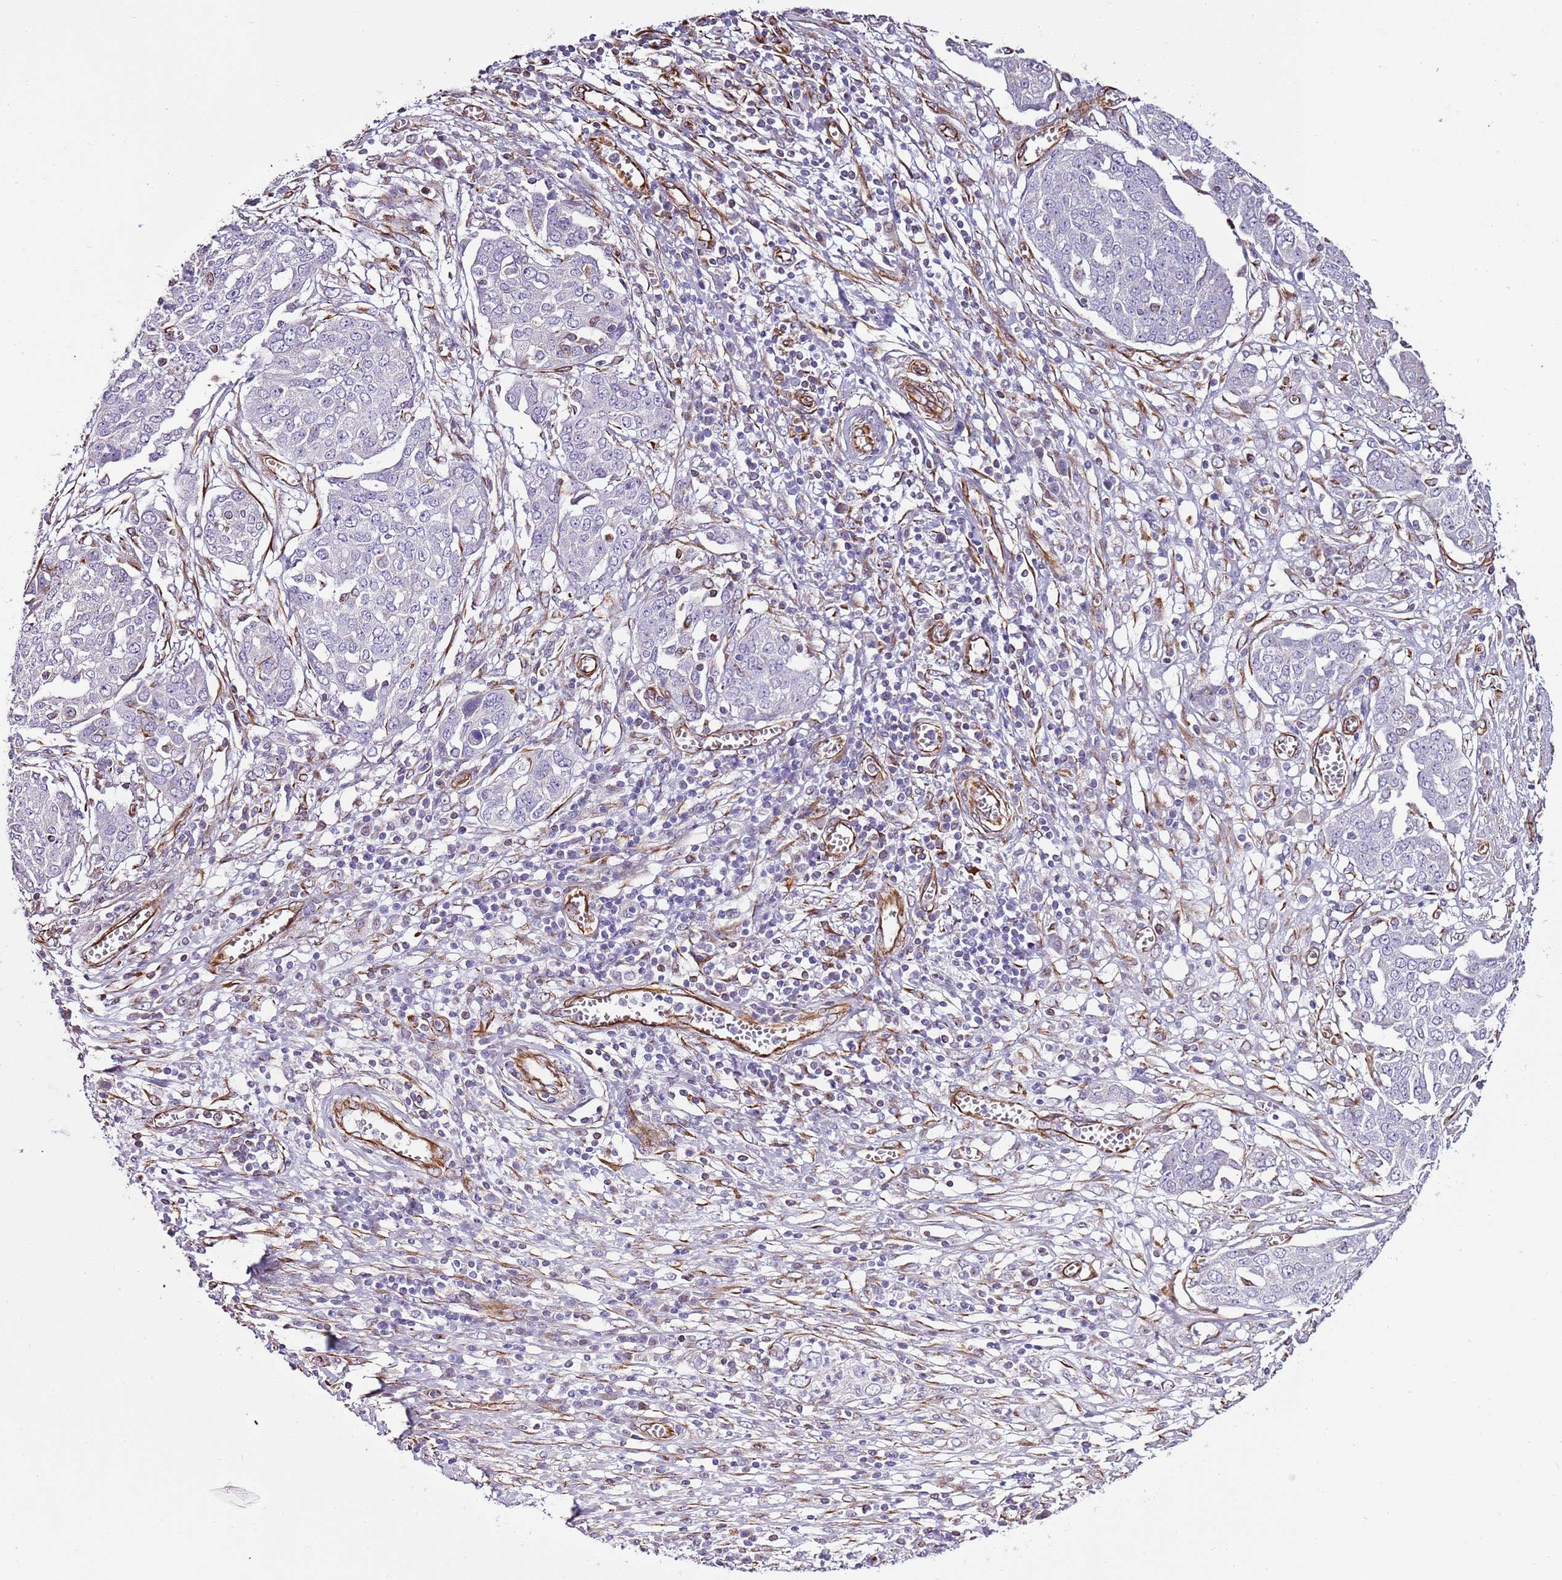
{"staining": {"intensity": "negative", "quantity": "none", "location": "none"}, "tissue": "ovarian cancer", "cell_type": "Tumor cells", "image_type": "cancer", "snomed": [{"axis": "morphology", "description": "Cystadenocarcinoma, serous, NOS"}, {"axis": "topography", "description": "Soft tissue"}, {"axis": "topography", "description": "Ovary"}], "caption": "Protein analysis of ovarian cancer demonstrates no significant staining in tumor cells.", "gene": "ZNF786", "patient": {"sex": "female", "age": 57}}